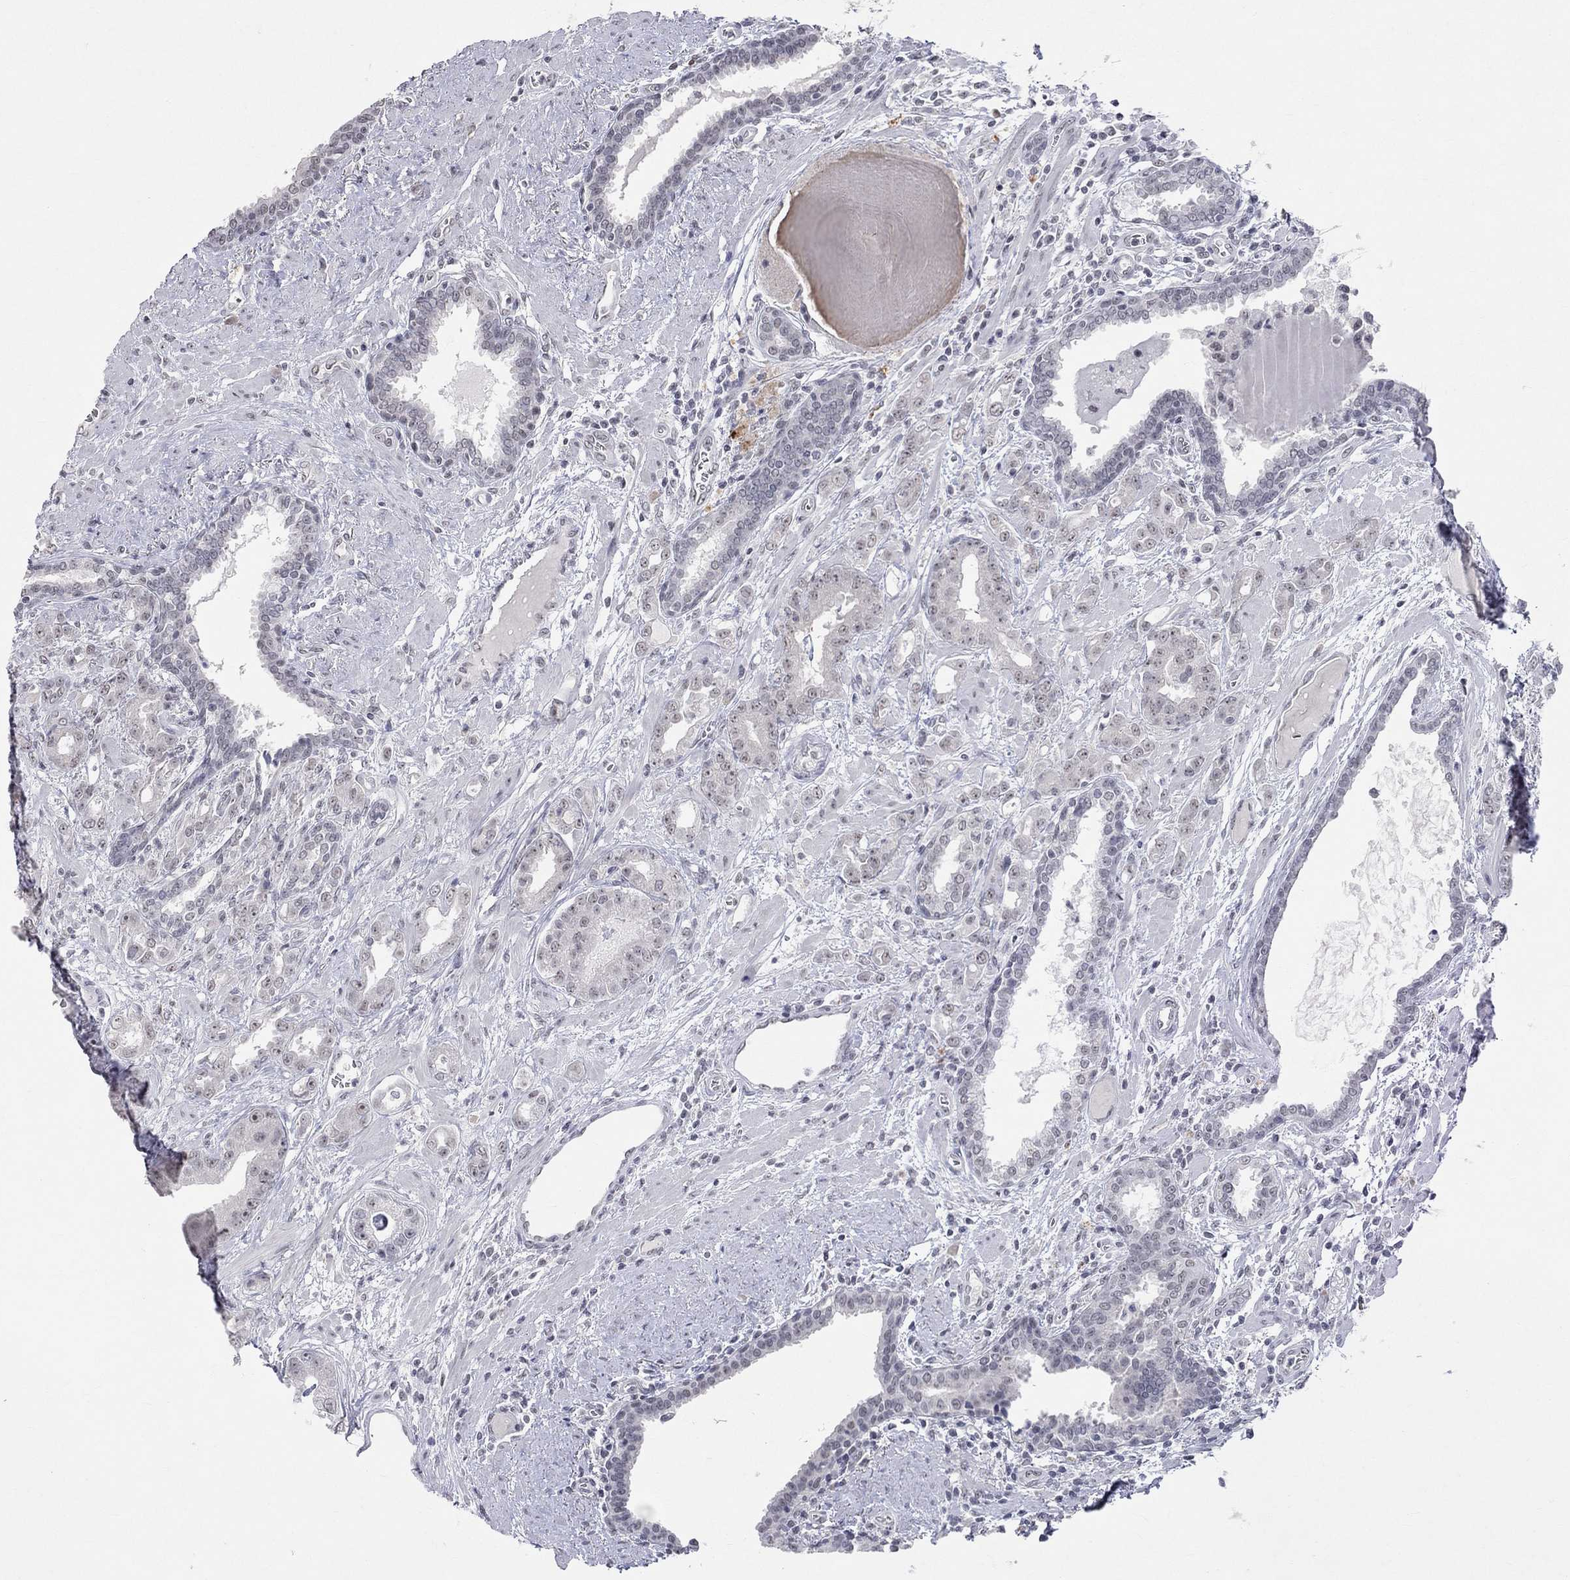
{"staining": {"intensity": "negative", "quantity": "none", "location": "none"}, "tissue": "prostate cancer", "cell_type": "Tumor cells", "image_type": "cancer", "snomed": [{"axis": "morphology", "description": "Adenocarcinoma, NOS"}, {"axis": "topography", "description": "Prostate"}], "caption": "Tumor cells are negative for brown protein staining in prostate cancer (adenocarcinoma).", "gene": "TMEM143", "patient": {"sex": "male", "age": 57}}